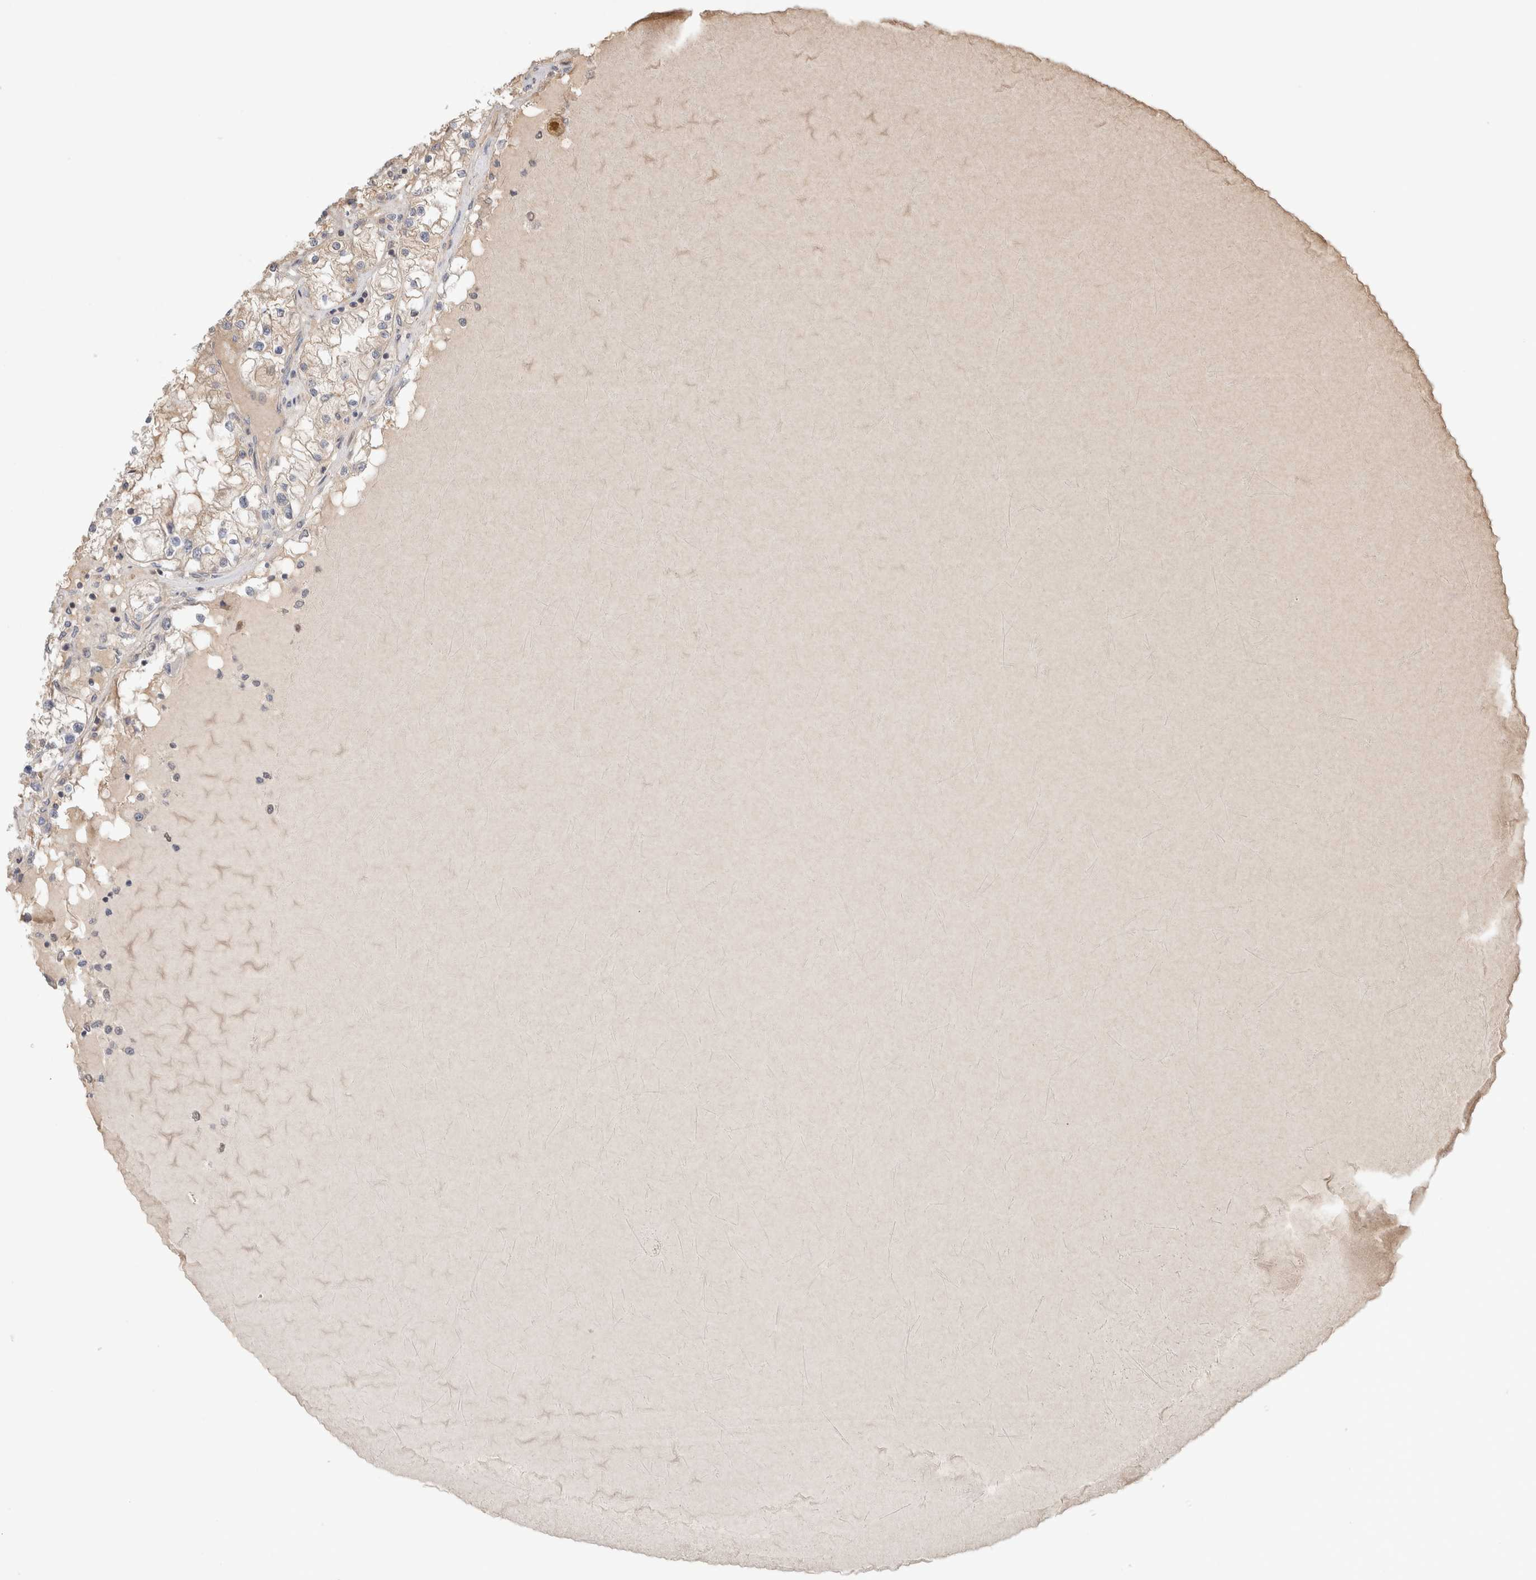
{"staining": {"intensity": "negative", "quantity": "none", "location": "none"}, "tissue": "renal cancer", "cell_type": "Tumor cells", "image_type": "cancer", "snomed": [{"axis": "morphology", "description": "Adenocarcinoma, NOS"}, {"axis": "topography", "description": "Kidney"}], "caption": "A histopathology image of renal cancer stained for a protein exhibits no brown staining in tumor cells.", "gene": "SYDE2", "patient": {"sex": "male", "age": 68}}